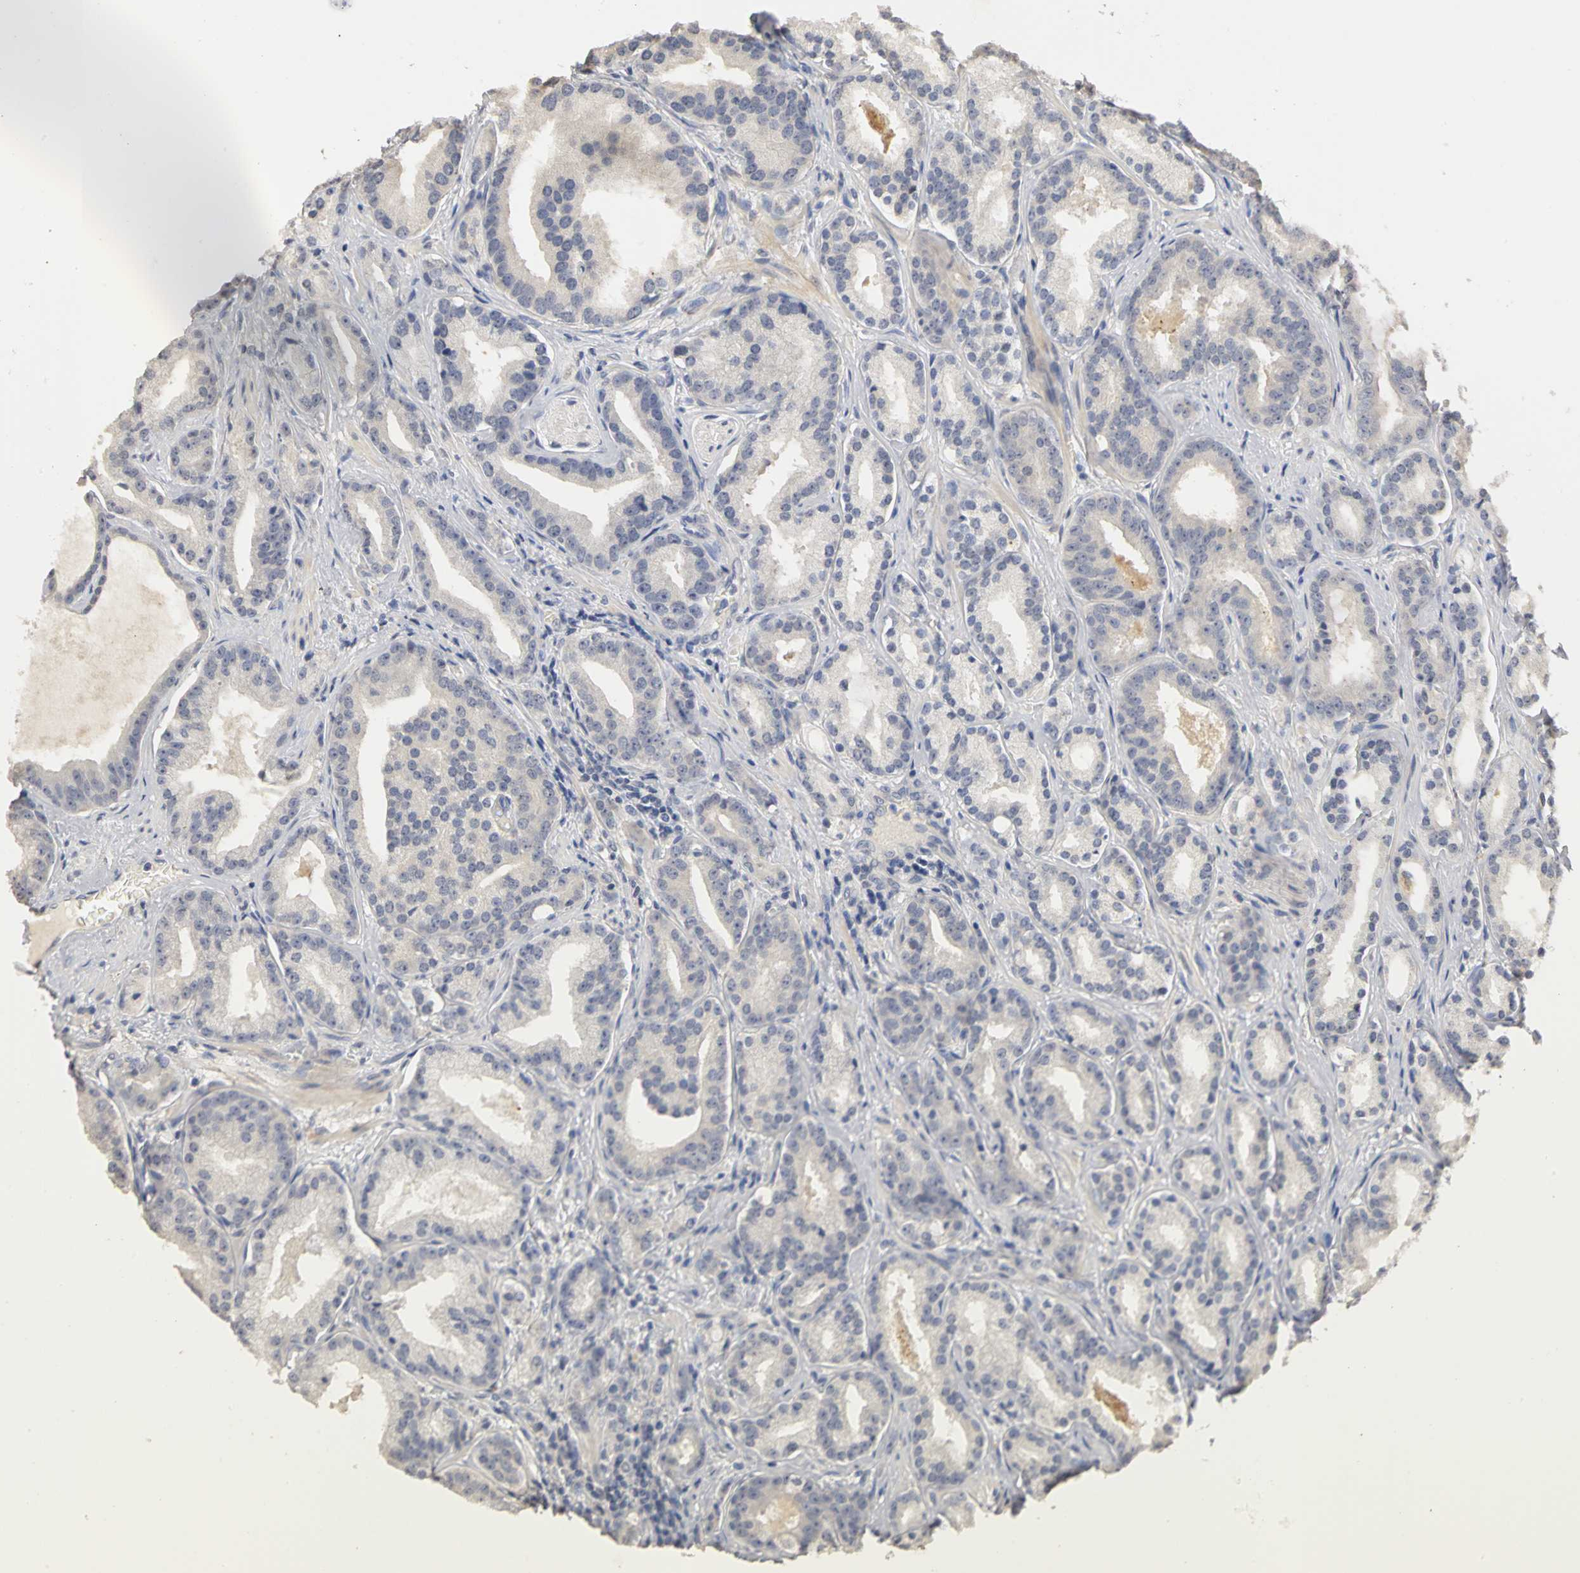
{"staining": {"intensity": "negative", "quantity": "none", "location": "none"}, "tissue": "prostate cancer", "cell_type": "Tumor cells", "image_type": "cancer", "snomed": [{"axis": "morphology", "description": "Adenocarcinoma, Low grade"}, {"axis": "topography", "description": "Prostate"}], "caption": "A high-resolution micrograph shows IHC staining of prostate cancer, which demonstrates no significant positivity in tumor cells. (DAB (3,3'-diaminobenzidine) immunohistochemistry, high magnification).", "gene": "PGR", "patient": {"sex": "male", "age": 63}}